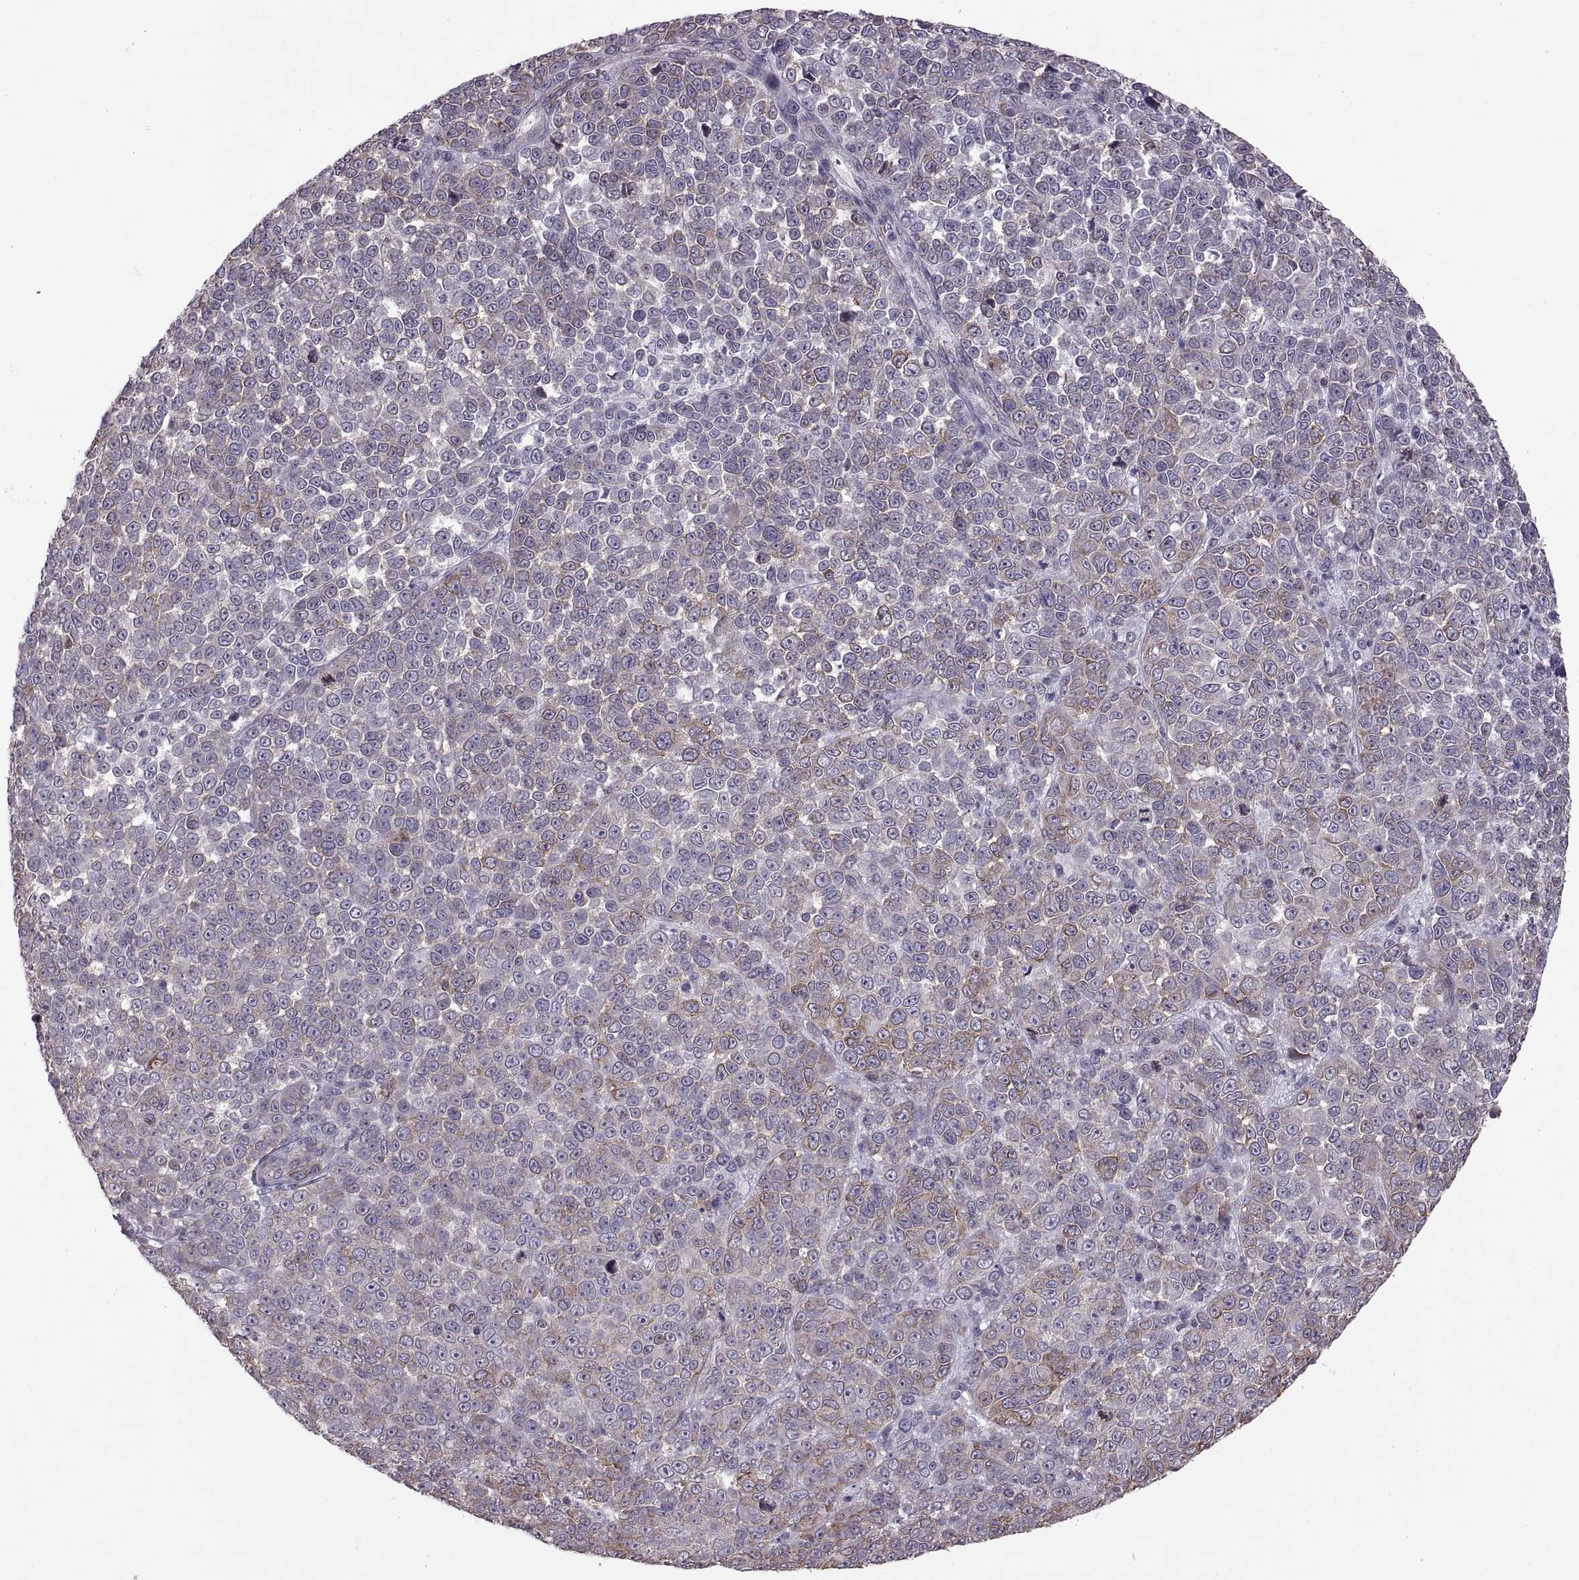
{"staining": {"intensity": "weak", "quantity": "25%-75%", "location": "cytoplasmic/membranous"}, "tissue": "melanoma", "cell_type": "Tumor cells", "image_type": "cancer", "snomed": [{"axis": "morphology", "description": "Malignant melanoma, NOS"}, {"axis": "topography", "description": "Skin"}], "caption": "Melanoma stained with DAB immunohistochemistry displays low levels of weak cytoplasmic/membranous positivity in about 25%-75% of tumor cells.", "gene": "PABPC1", "patient": {"sex": "female", "age": 95}}